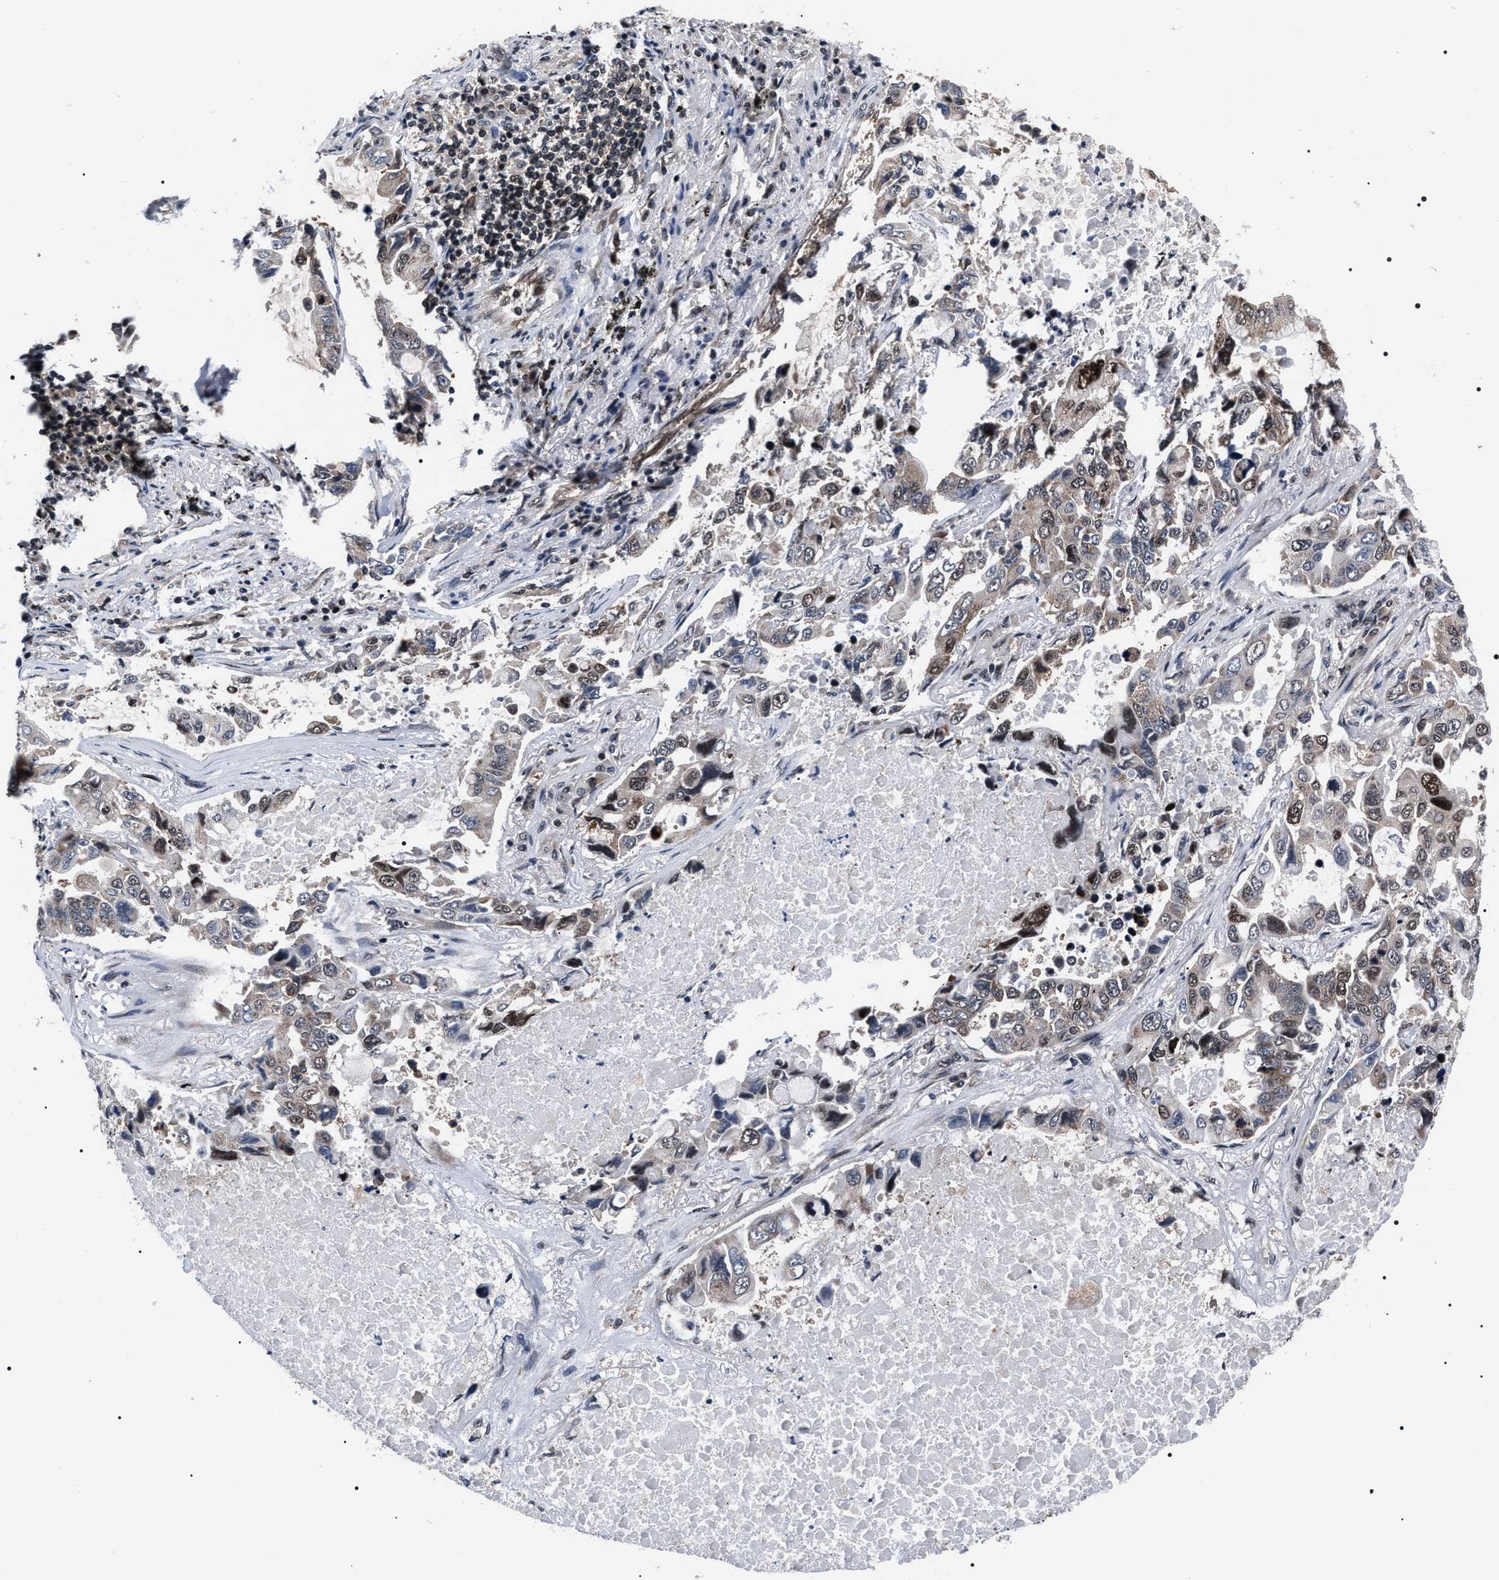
{"staining": {"intensity": "weak", "quantity": "25%-75%", "location": "cytoplasmic/membranous,nuclear"}, "tissue": "lung cancer", "cell_type": "Tumor cells", "image_type": "cancer", "snomed": [{"axis": "morphology", "description": "Adenocarcinoma, NOS"}, {"axis": "topography", "description": "Lung"}], "caption": "A low amount of weak cytoplasmic/membranous and nuclear staining is seen in about 25%-75% of tumor cells in lung adenocarcinoma tissue.", "gene": "CSNK2A1", "patient": {"sex": "male", "age": 64}}